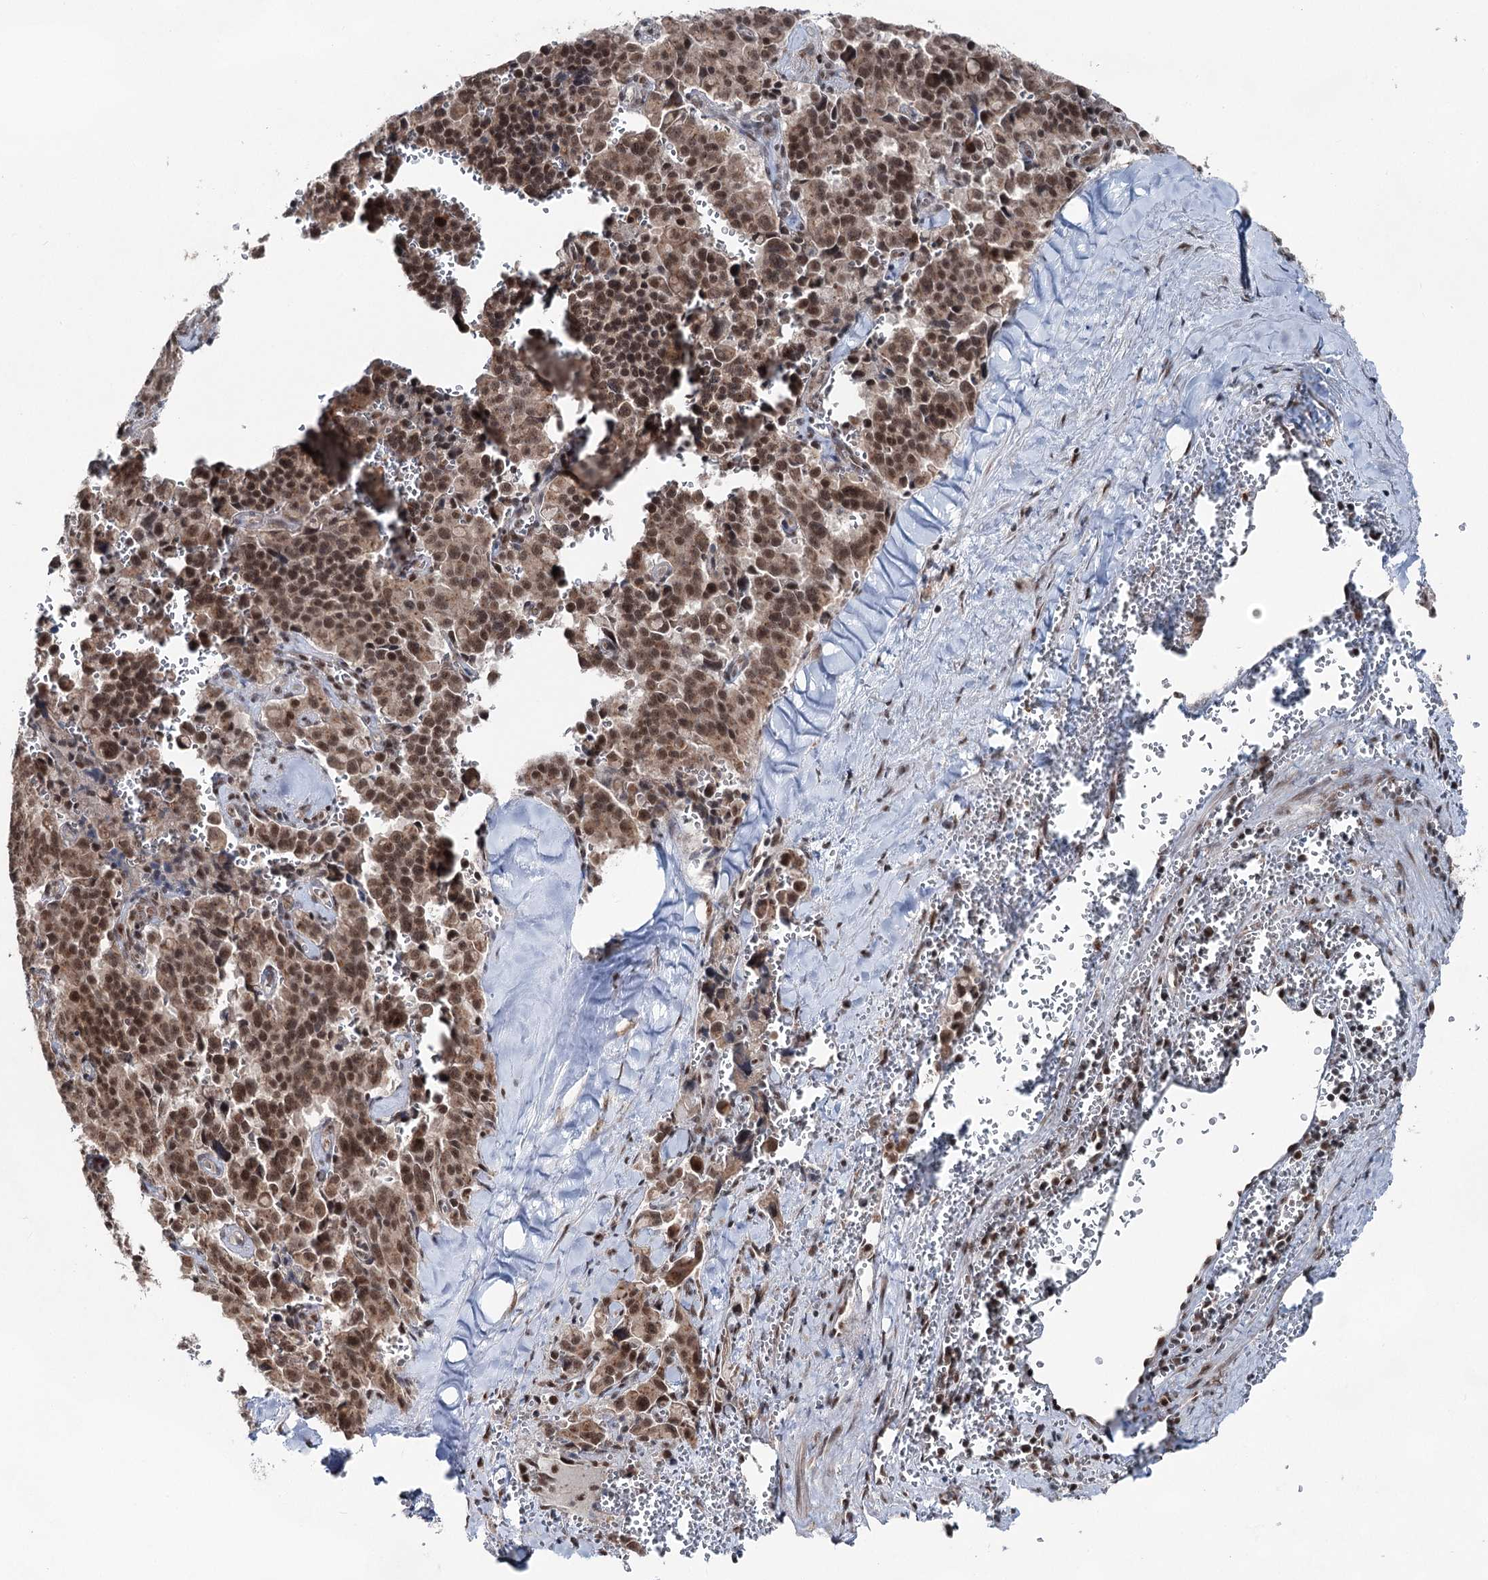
{"staining": {"intensity": "moderate", "quantity": ">75%", "location": "nuclear"}, "tissue": "pancreatic cancer", "cell_type": "Tumor cells", "image_type": "cancer", "snomed": [{"axis": "morphology", "description": "Adenocarcinoma, NOS"}, {"axis": "topography", "description": "Pancreas"}], "caption": "This is a micrograph of IHC staining of adenocarcinoma (pancreatic), which shows moderate expression in the nuclear of tumor cells.", "gene": "ZCCHC8", "patient": {"sex": "male", "age": 65}}